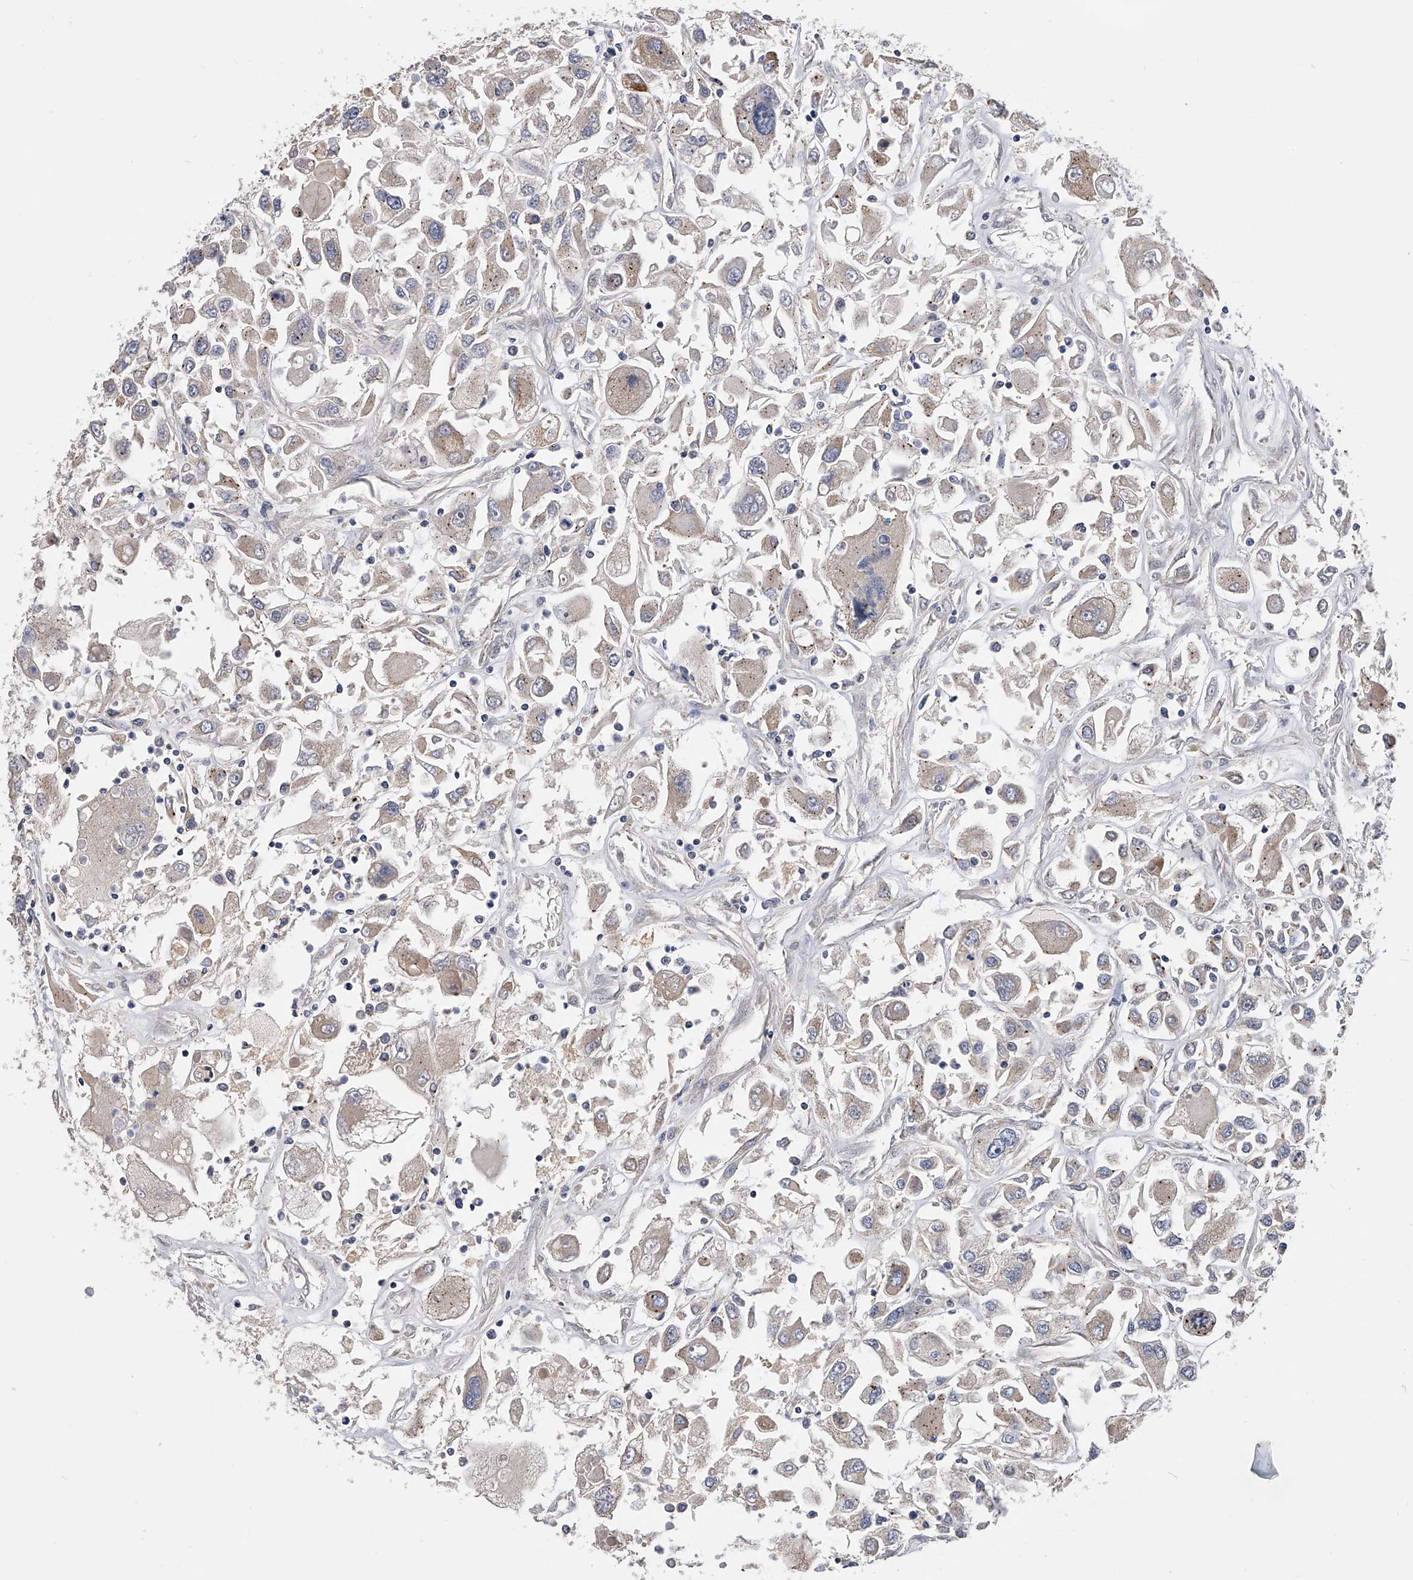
{"staining": {"intensity": "negative", "quantity": "none", "location": "none"}, "tissue": "renal cancer", "cell_type": "Tumor cells", "image_type": "cancer", "snomed": [{"axis": "morphology", "description": "Adenocarcinoma, NOS"}, {"axis": "topography", "description": "Kidney"}], "caption": "Human adenocarcinoma (renal) stained for a protein using IHC shows no staining in tumor cells.", "gene": "ARL4C", "patient": {"sex": "female", "age": 52}}